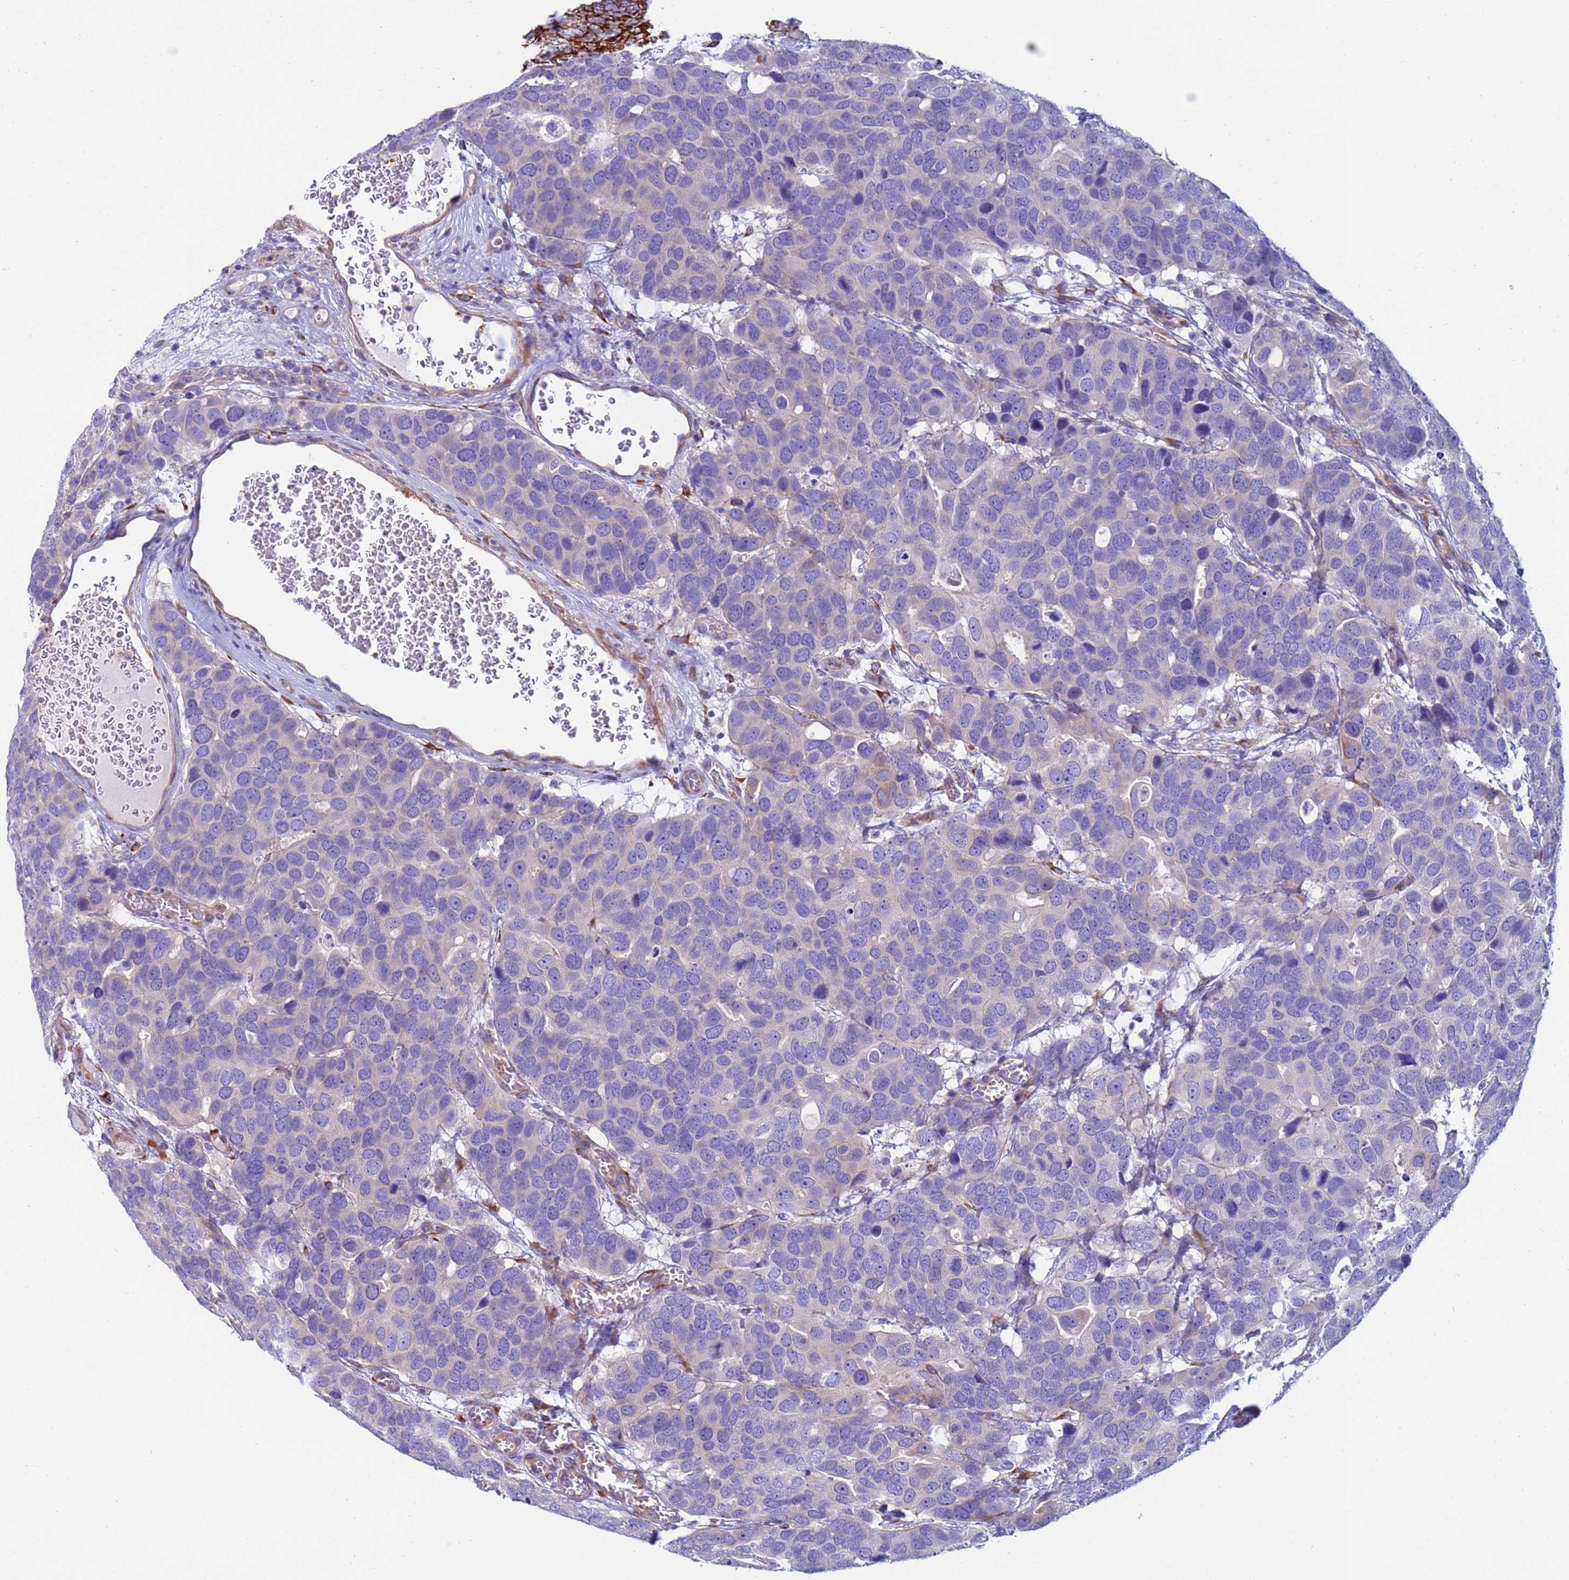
{"staining": {"intensity": "negative", "quantity": "none", "location": "none"}, "tissue": "breast cancer", "cell_type": "Tumor cells", "image_type": "cancer", "snomed": [{"axis": "morphology", "description": "Duct carcinoma"}, {"axis": "topography", "description": "Breast"}], "caption": "Immunohistochemistry photomicrograph of breast cancer stained for a protein (brown), which demonstrates no expression in tumor cells.", "gene": "TRPC6", "patient": {"sex": "female", "age": 83}}